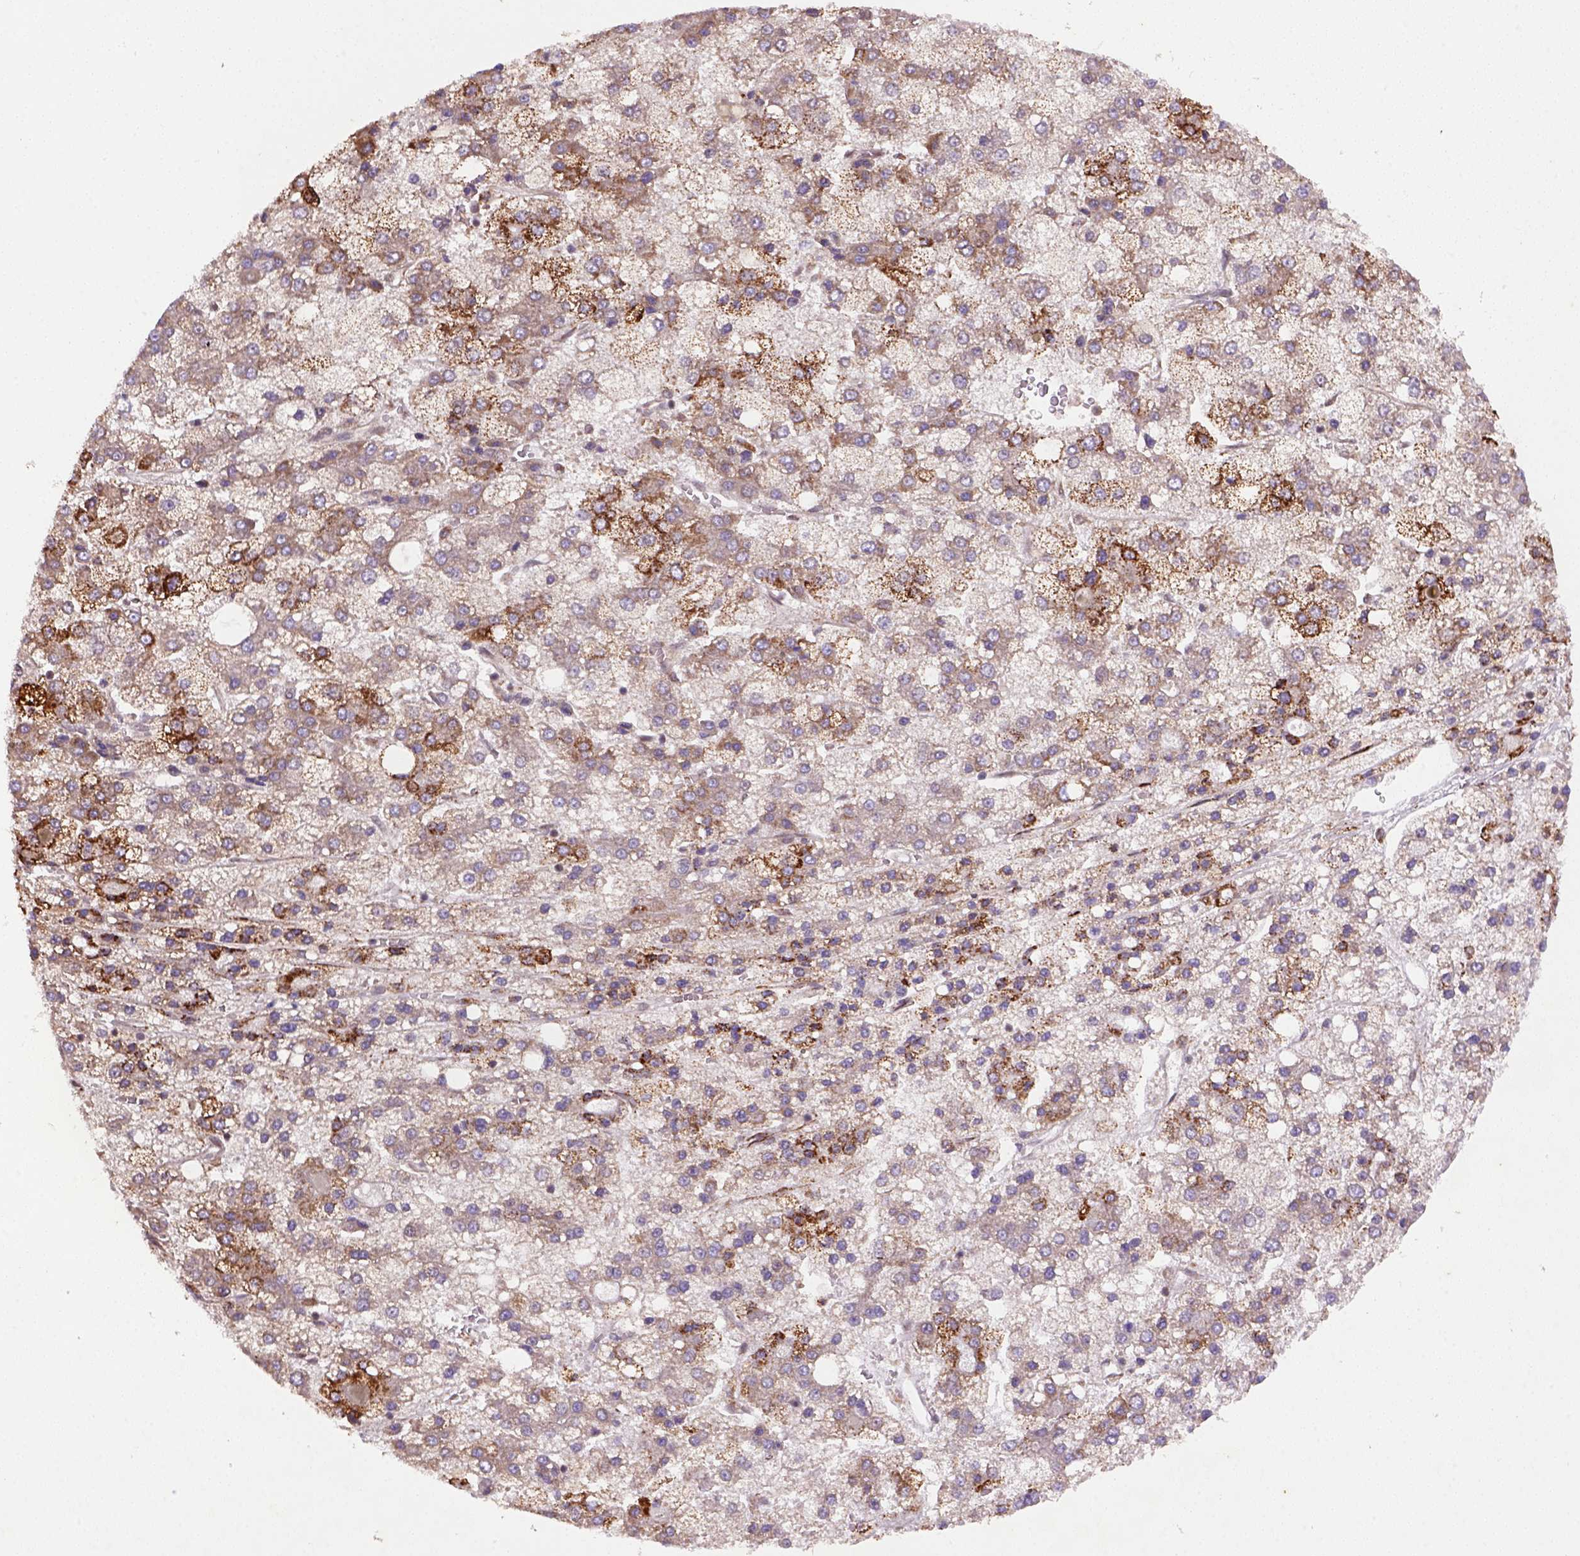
{"staining": {"intensity": "strong", "quantity": "25%-75%", "location": "cytoplasmic/membranous"}, "tissue": "liver cancer", "cell_type": "Tumor cells", "image_type": "cancer", "snomed": [{"axis": "morphology", "description": "Carcinoma, Hepatocellular, NOS"}, {"axis": "topography", "description": "Liver"}], "caption": "Liver cancer stained for a protein displays strong cytoplasmic/membranous positivity in tumor cells.", "gene": "FZD7", "patient": {"sex": "male", "age": 73}}